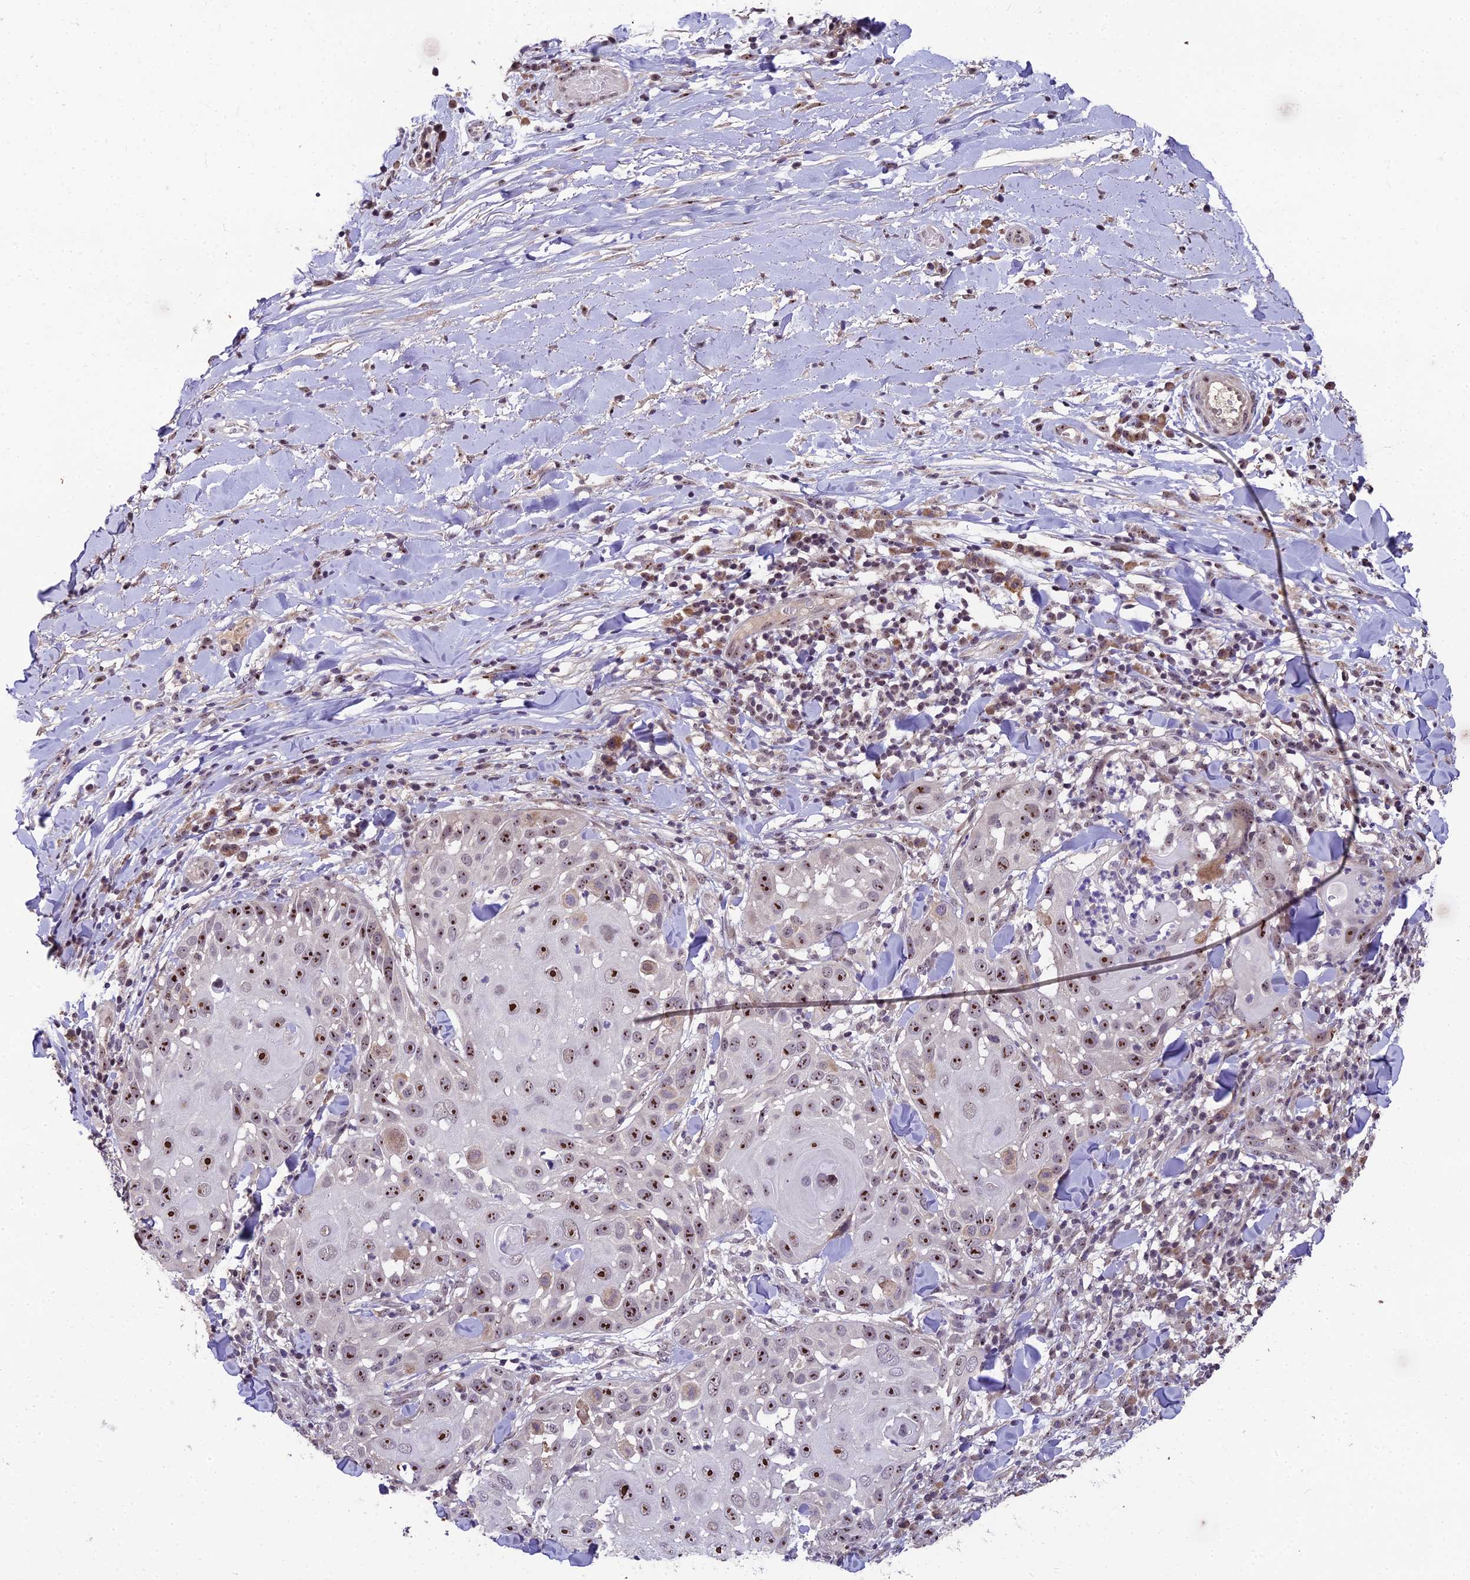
{"staining": {"intensity": "moderate", "quantity": ">75%", "location": "nuclear"}, "tissue": "skin cancer", "cell_type": "Tumor cells", "image_type": "cancer", "snomed": [{"axis": "morphology", "description": "Squamous cell carcinoma, NOS"}, {"axis": "topography", "description": "Skin"}], "caption": "This micrograph displays skin squamous cell carcinoma stained with immunohistochemistry (IHC) to label a protein in brown. The nuclear of tumor cells show moderate positivity for the protein. Nuclei are counter-stained blue.", "gene": "ZNF333", "patient": {"sex": "female", "age": 44}}